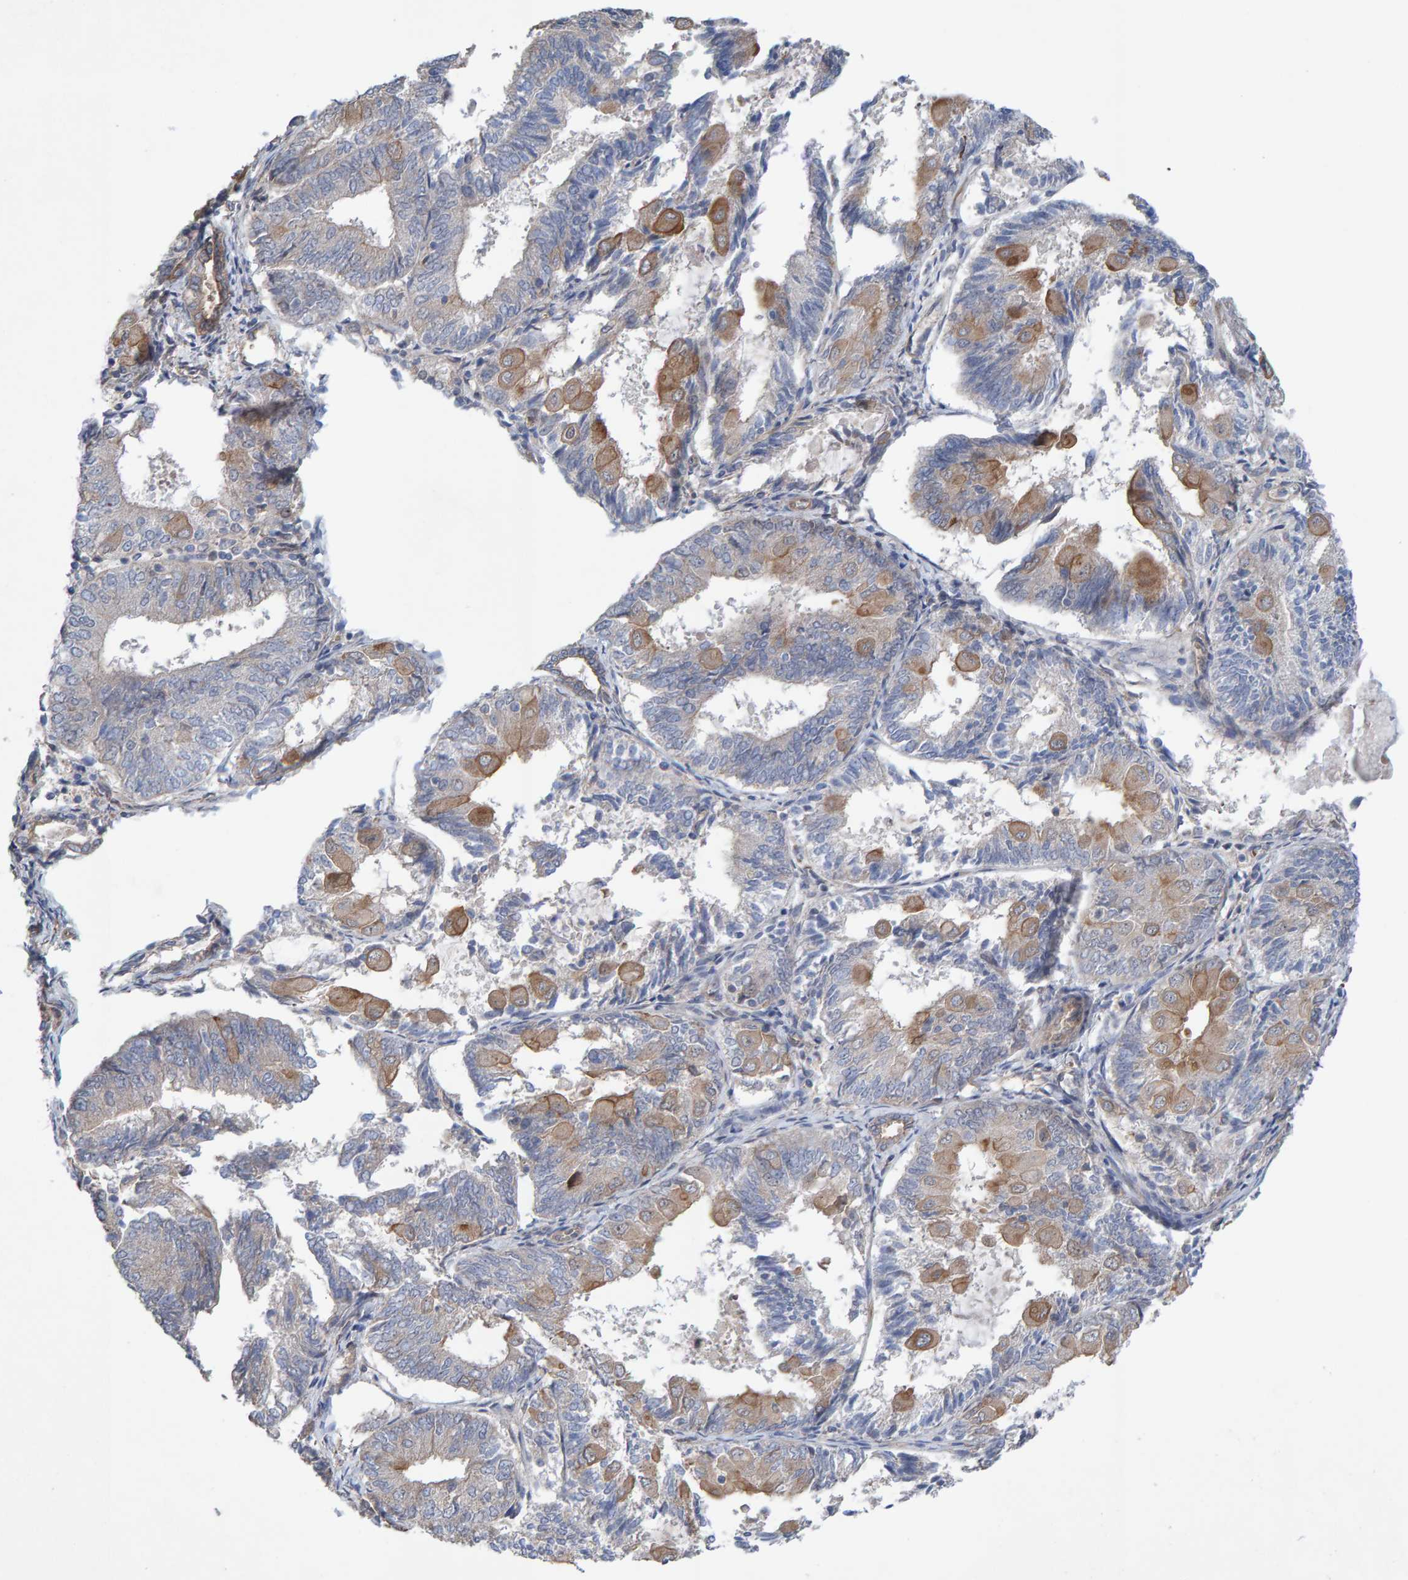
{"staining": {"intensity": "moderate", "quantity": "<25%", "location": "cytoplasmic/membranous"}, "tissue": "endometrial cancer", "cell_type": "Tumor cells", "image_type": "cancer", "snomed": [{"axis": "morphology", "description": "Adenocarcinoma, NOS"}, {"axis": "topography", "description": "Endometrium"}], "caption": "Endometrial adenocarcinoma stained with DAB IHC displays low levels of moderate cytoplasmic/membranous positivity in about <25% of tumor cells.", "gene": "LRSAM1", "patient": {"sex": "female", "age": 81}}